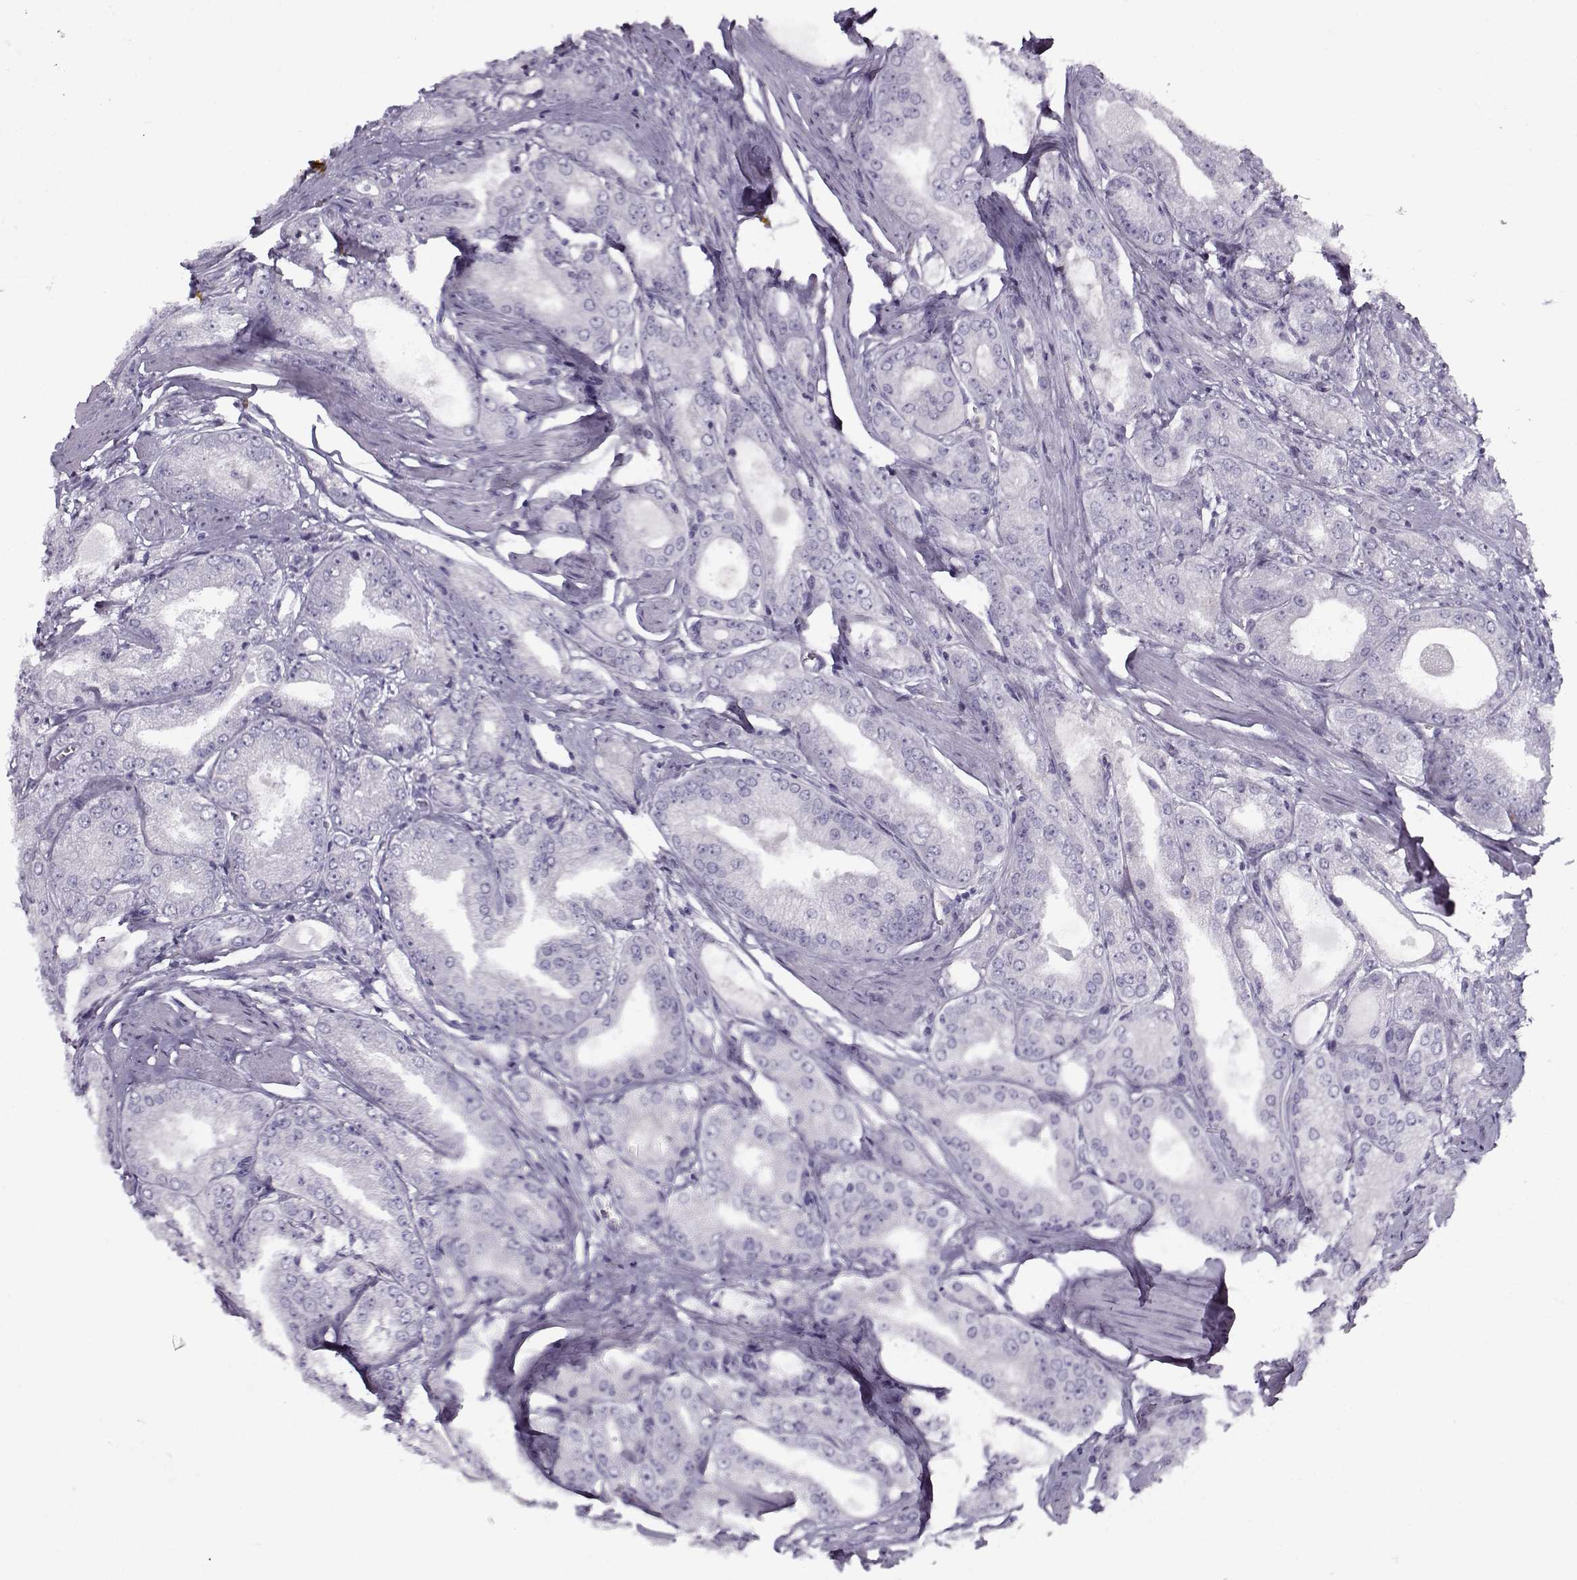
{"staining": {"intensity": "negative", "quantity": "none", "location": "none"}, "tissue": "prostate cancer", "cell_type": "Tumor cells", "image_type": "cancer", "snomed": [{"axis": "morphology", "description": "Adenocarcinoma, NOS"}, {"axis": "morphology", "description": "Adenocarcinoma, High grade"}, {"axis": "topography", "description": "Prostate"}], "caption": "Immunohistochemistry micrograph of prostate cancer stained for a protein (brown), which displays no expression in tumor cells.", "gene": "PP2D1", "patient": {"sex": "male", "age": 70}}